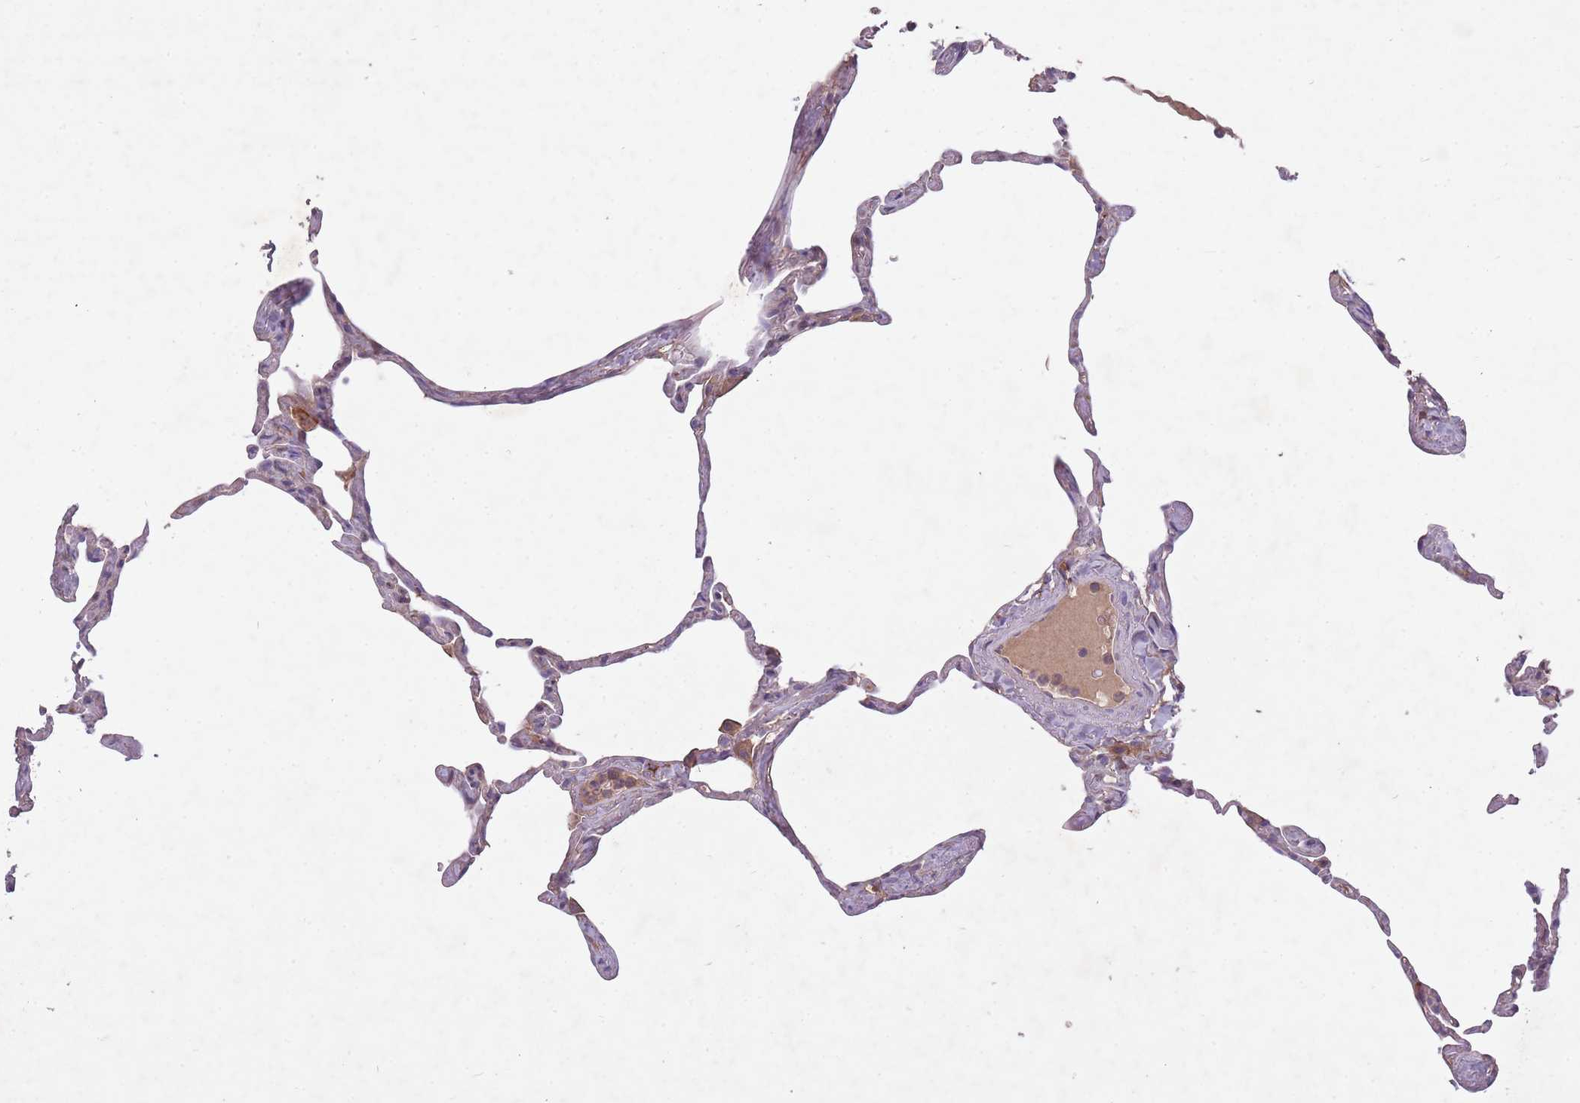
{"staining": {"intensity": "negative", "quantity": "none", "location": "none"}, "tissue": "lung", "cell_type": "Alveolar cells", "image_type": "normal", "snomed": [{"axis": "morphology", "description": "Normal tissue, NOS"}, {"axis": "topography", "description": "Lung"}], "caption": "An immunohistochemistry image of normal lung is shown. There is no staining in alveolar cells of lung. The staining was performed using DAB (3,3'-diaminobenzidine) to visualize the protein expression in brown, while the nuclei were stained in blue with hematoxylin (Magnification: 20x).", "gene": "OR2V1", "patient": {"sex": "male", "age": 65}}